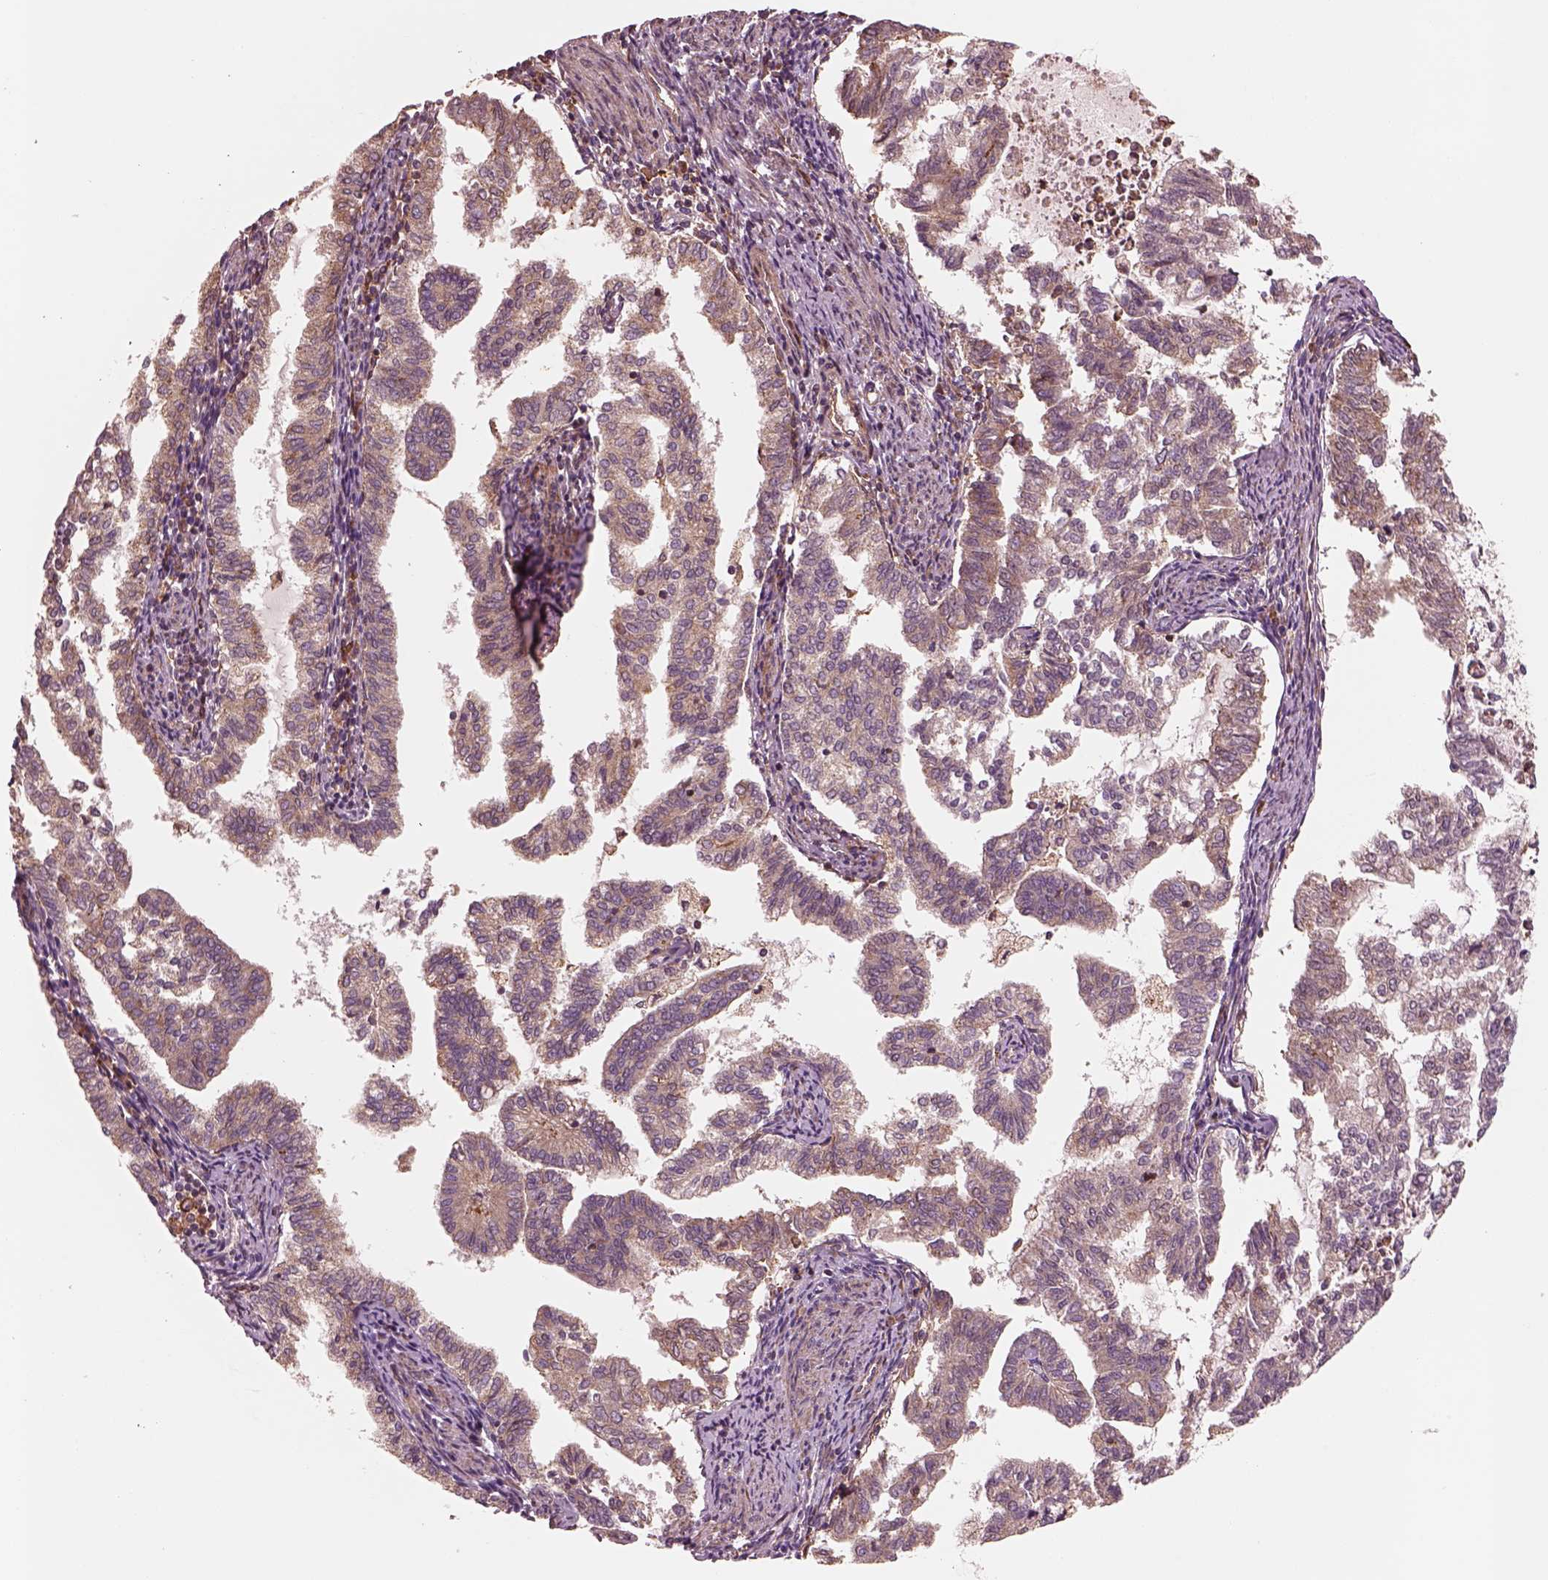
{"staining": {"intensity": "moderate", "quantity": "<25%", "location": "cytoplasmic/membranous"}, "tissue": "endometrial cancer", "cell_type": "Tumor cells", "image_type": "cancer", "snomed": [{"axis": "morphology", "description": "Adenocarcinoma, NOS"}, {"axis": "topography", "description": "Endometrium"}], "caption": "About <25% of tumor cells in human adenocarcinoma (endometrial) display moderate cytoplasmic/membranous protein positivity as visualized by brown immunohistochemical staining.", "gene": "ASCC2", "patient": {"sex": "female", "age": 79}}